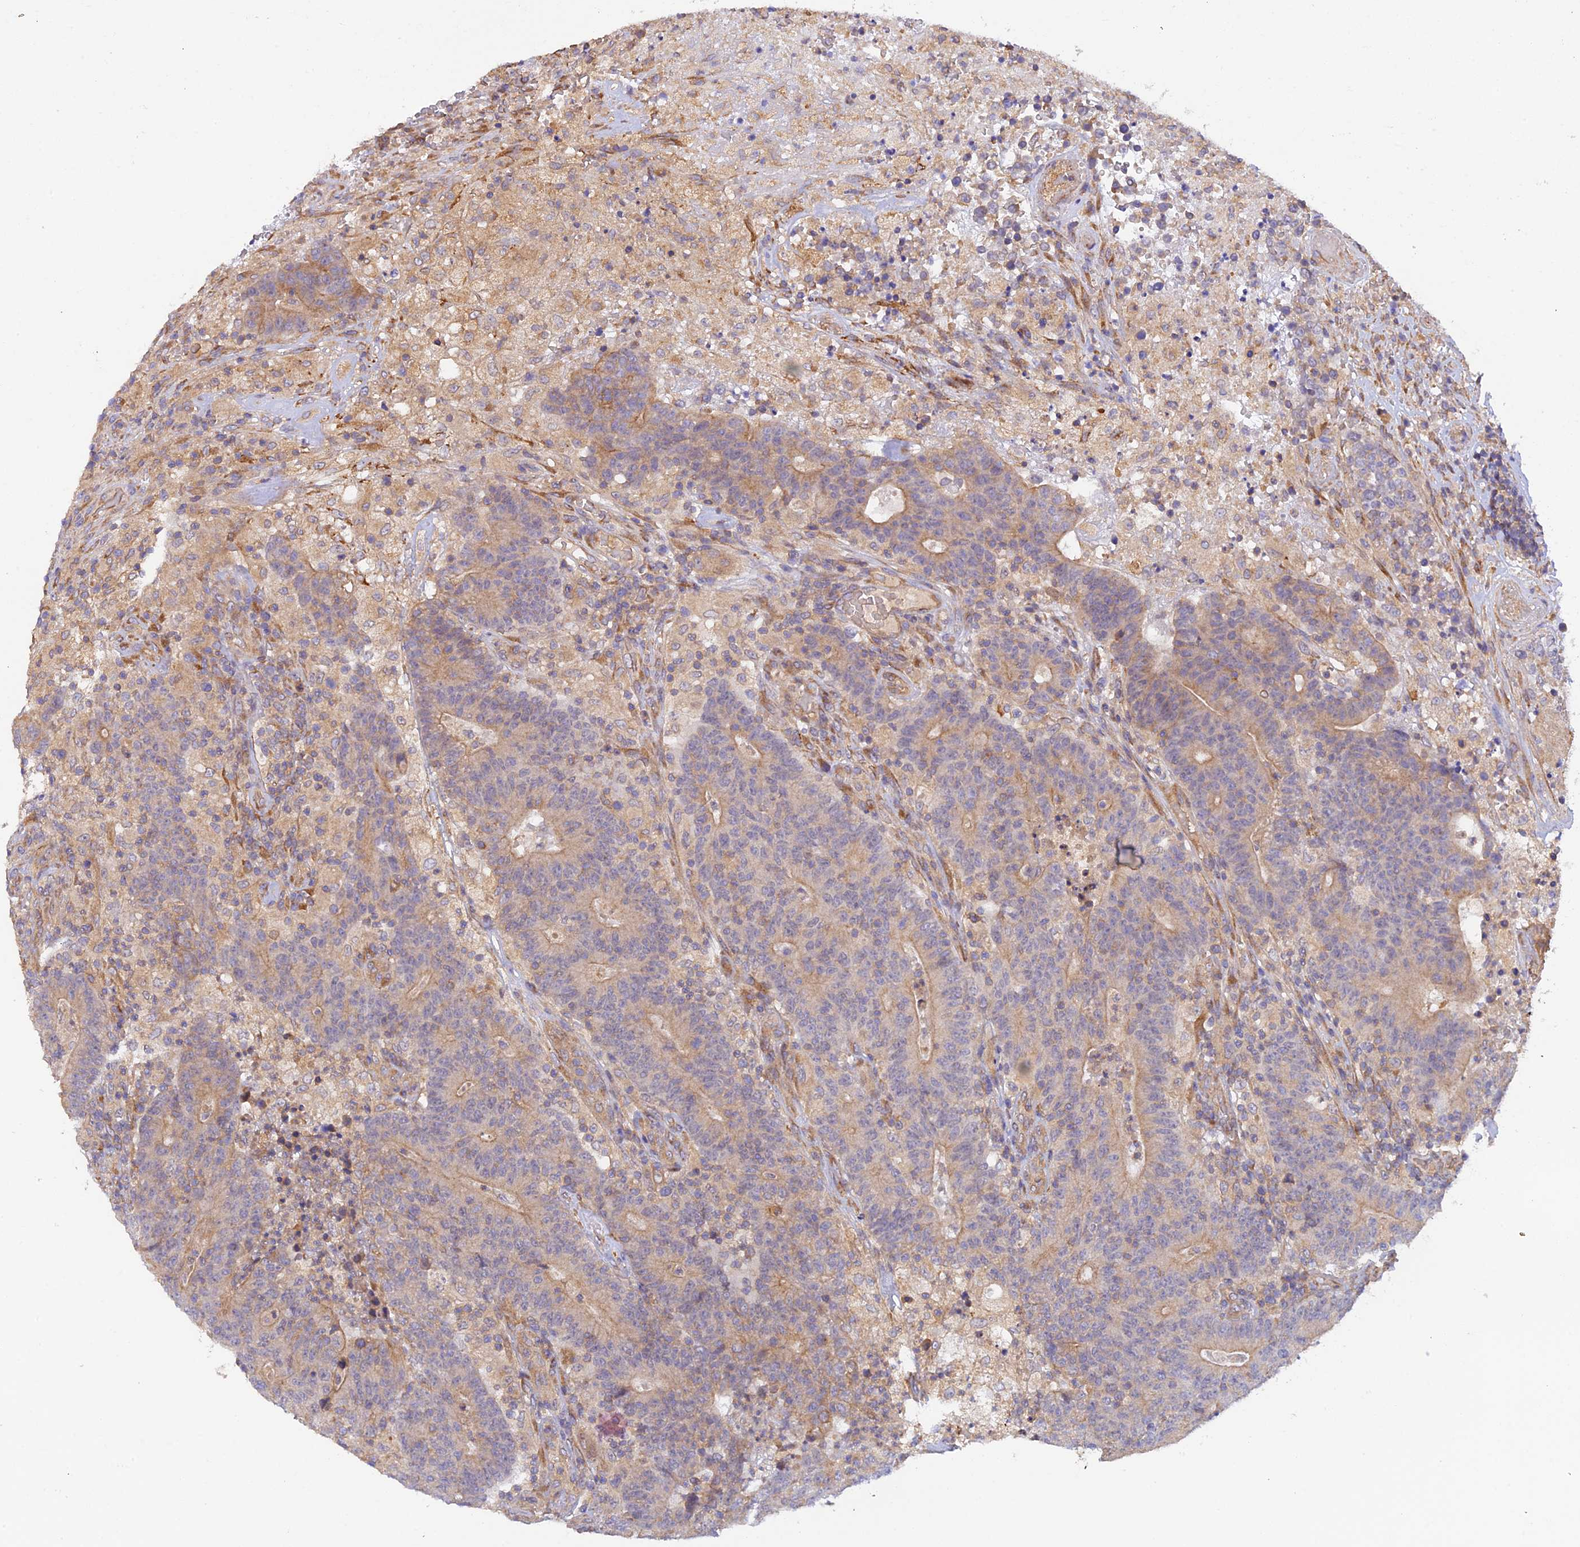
{"staining": {"intensity": "moderate", "quantity": "<25%", "location": "cytoplasmic/membranous"}, "tissue": "colorectal cancer", "cell_type": "Tumor cells", "image_type": "cancer", "snomed": [{"axis": "morphology", "description": "Adenocarcinoma, NOS"}, {"axis": "topography", "description": "Colon"}], "caption": "High-power microscopy captured an immunohistochemistry image of colorectal adenocarcinoma, revealing moderate cytoplasmic/membranous positivity in approximately <25% of tumor cells. The protein is stained brown, and the nuclei are stained in blue (DAB (3,3'-diaminobenzidine) IHC with brightfield microscopy, high magnification).", "gene": "MYO9A", "patient": {"sex": "female", "age": 75}}